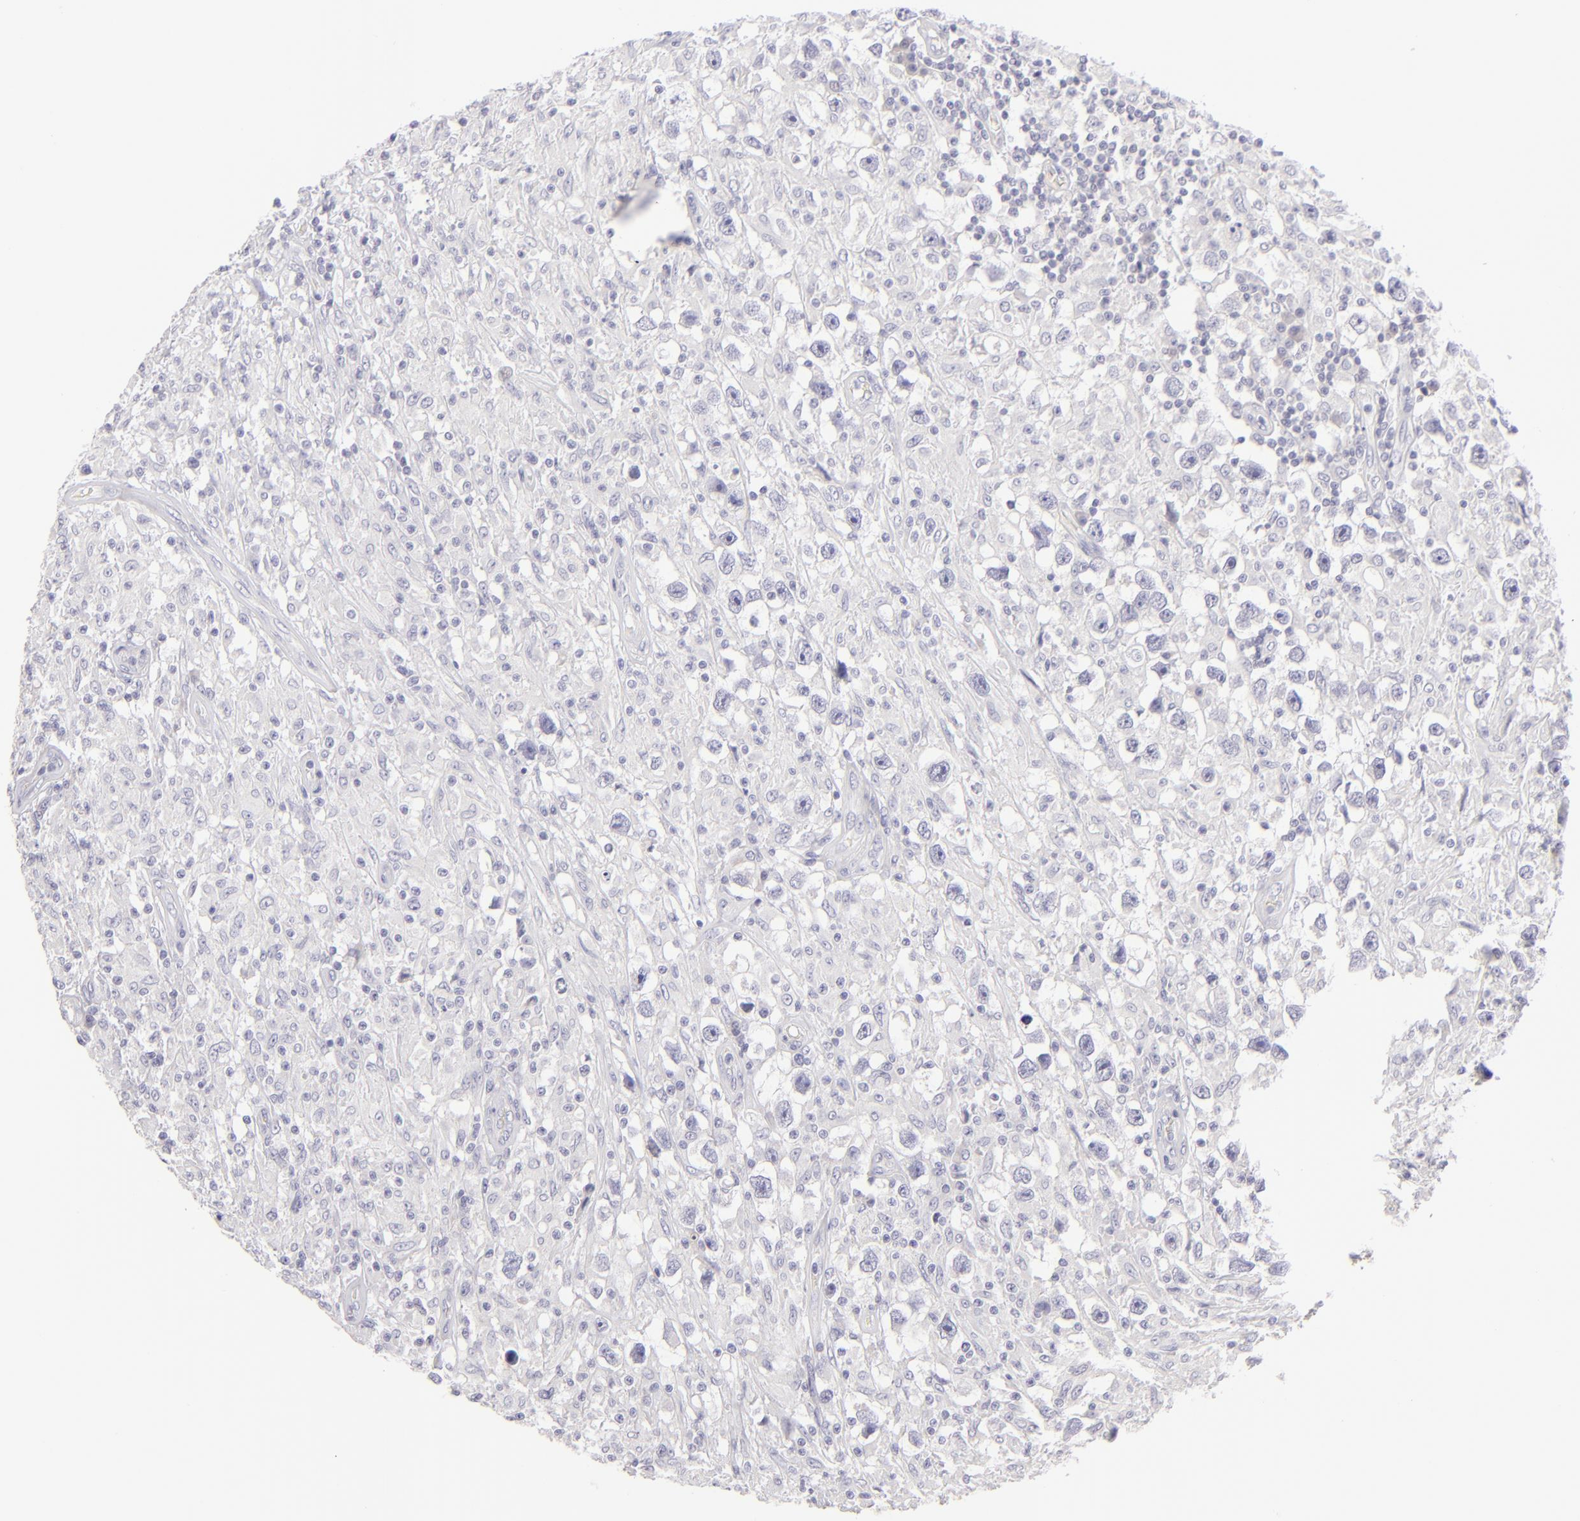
{"staining": {"intensity": "negative", "quantity": "none", "location": "none"}, "tissue": "testis cancer", "cell_type": "Tumor cells", "image_type": "cancer", "snomed": [{"axis": "morphology", "description": "Seminoma, NOS"}, {"axis": "topography", "description": "Testis"}], "caption": "Tumor cells show no significant expression in testis cancer.", "gene": "CLDN4", "patient": {"sex": "male", "age": 34}}